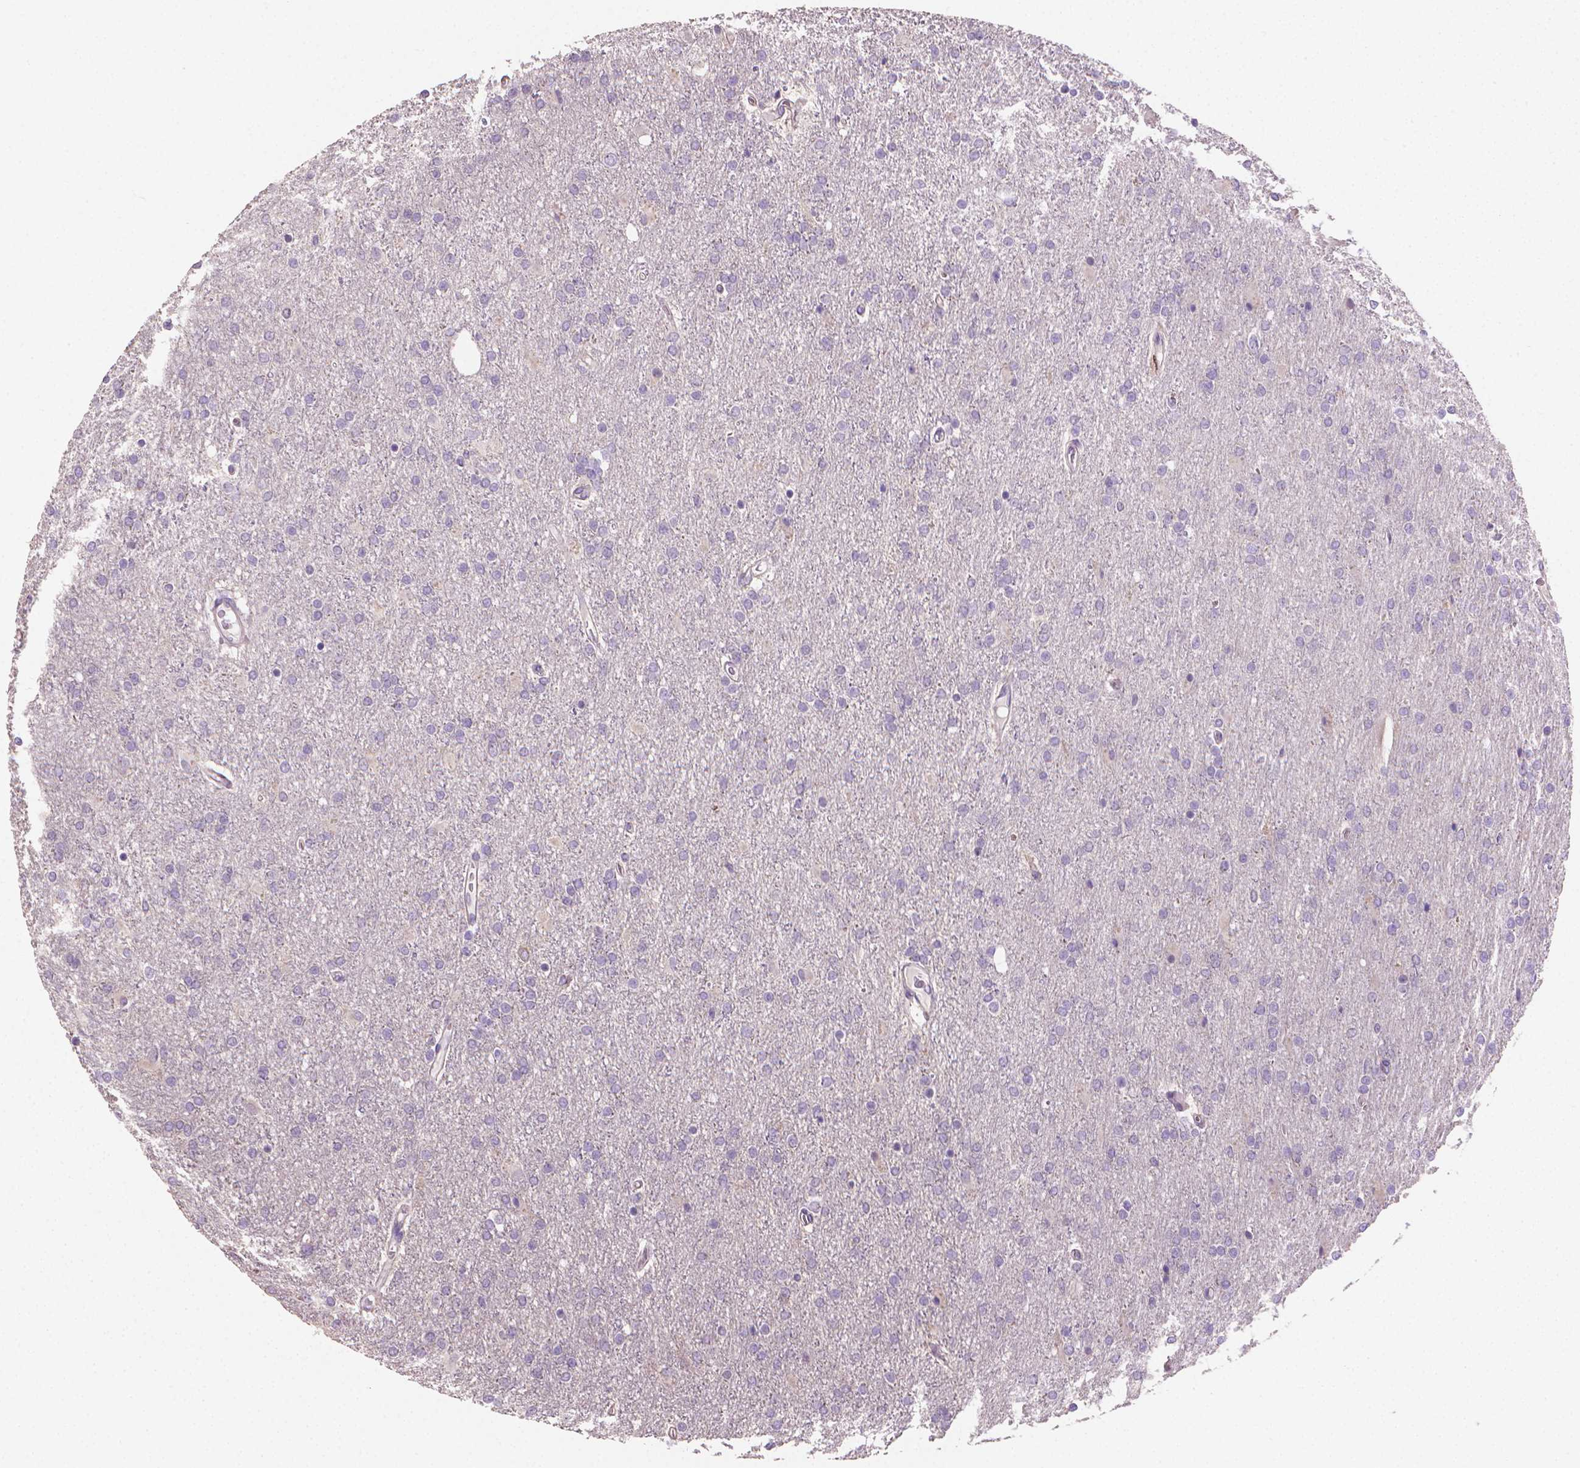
{"staining": {"intensity": "negative", "quantity": "none", "location": "none"}, "tissue": "glioma", "cell_type": "Tumor cells", "image_type": "cancer", "snomed": [{"axis": "morphology", "description": "Glioma, malignant, High grade"}, {"axis": "topography", "description": "Cerebral cortex"}], "caption": "Immunohistochemistry photomicrograph of glioma stained for a protein (brown), which demonstrates no expression in tumor cells. Brightfield microscopy of immunohistochemistry (IHC) stained with DAB (brown) and hematoxylin (blue), captured at high magnification.", "gene": "CATIP", "patient": {"sex": "male", "age": 70}}